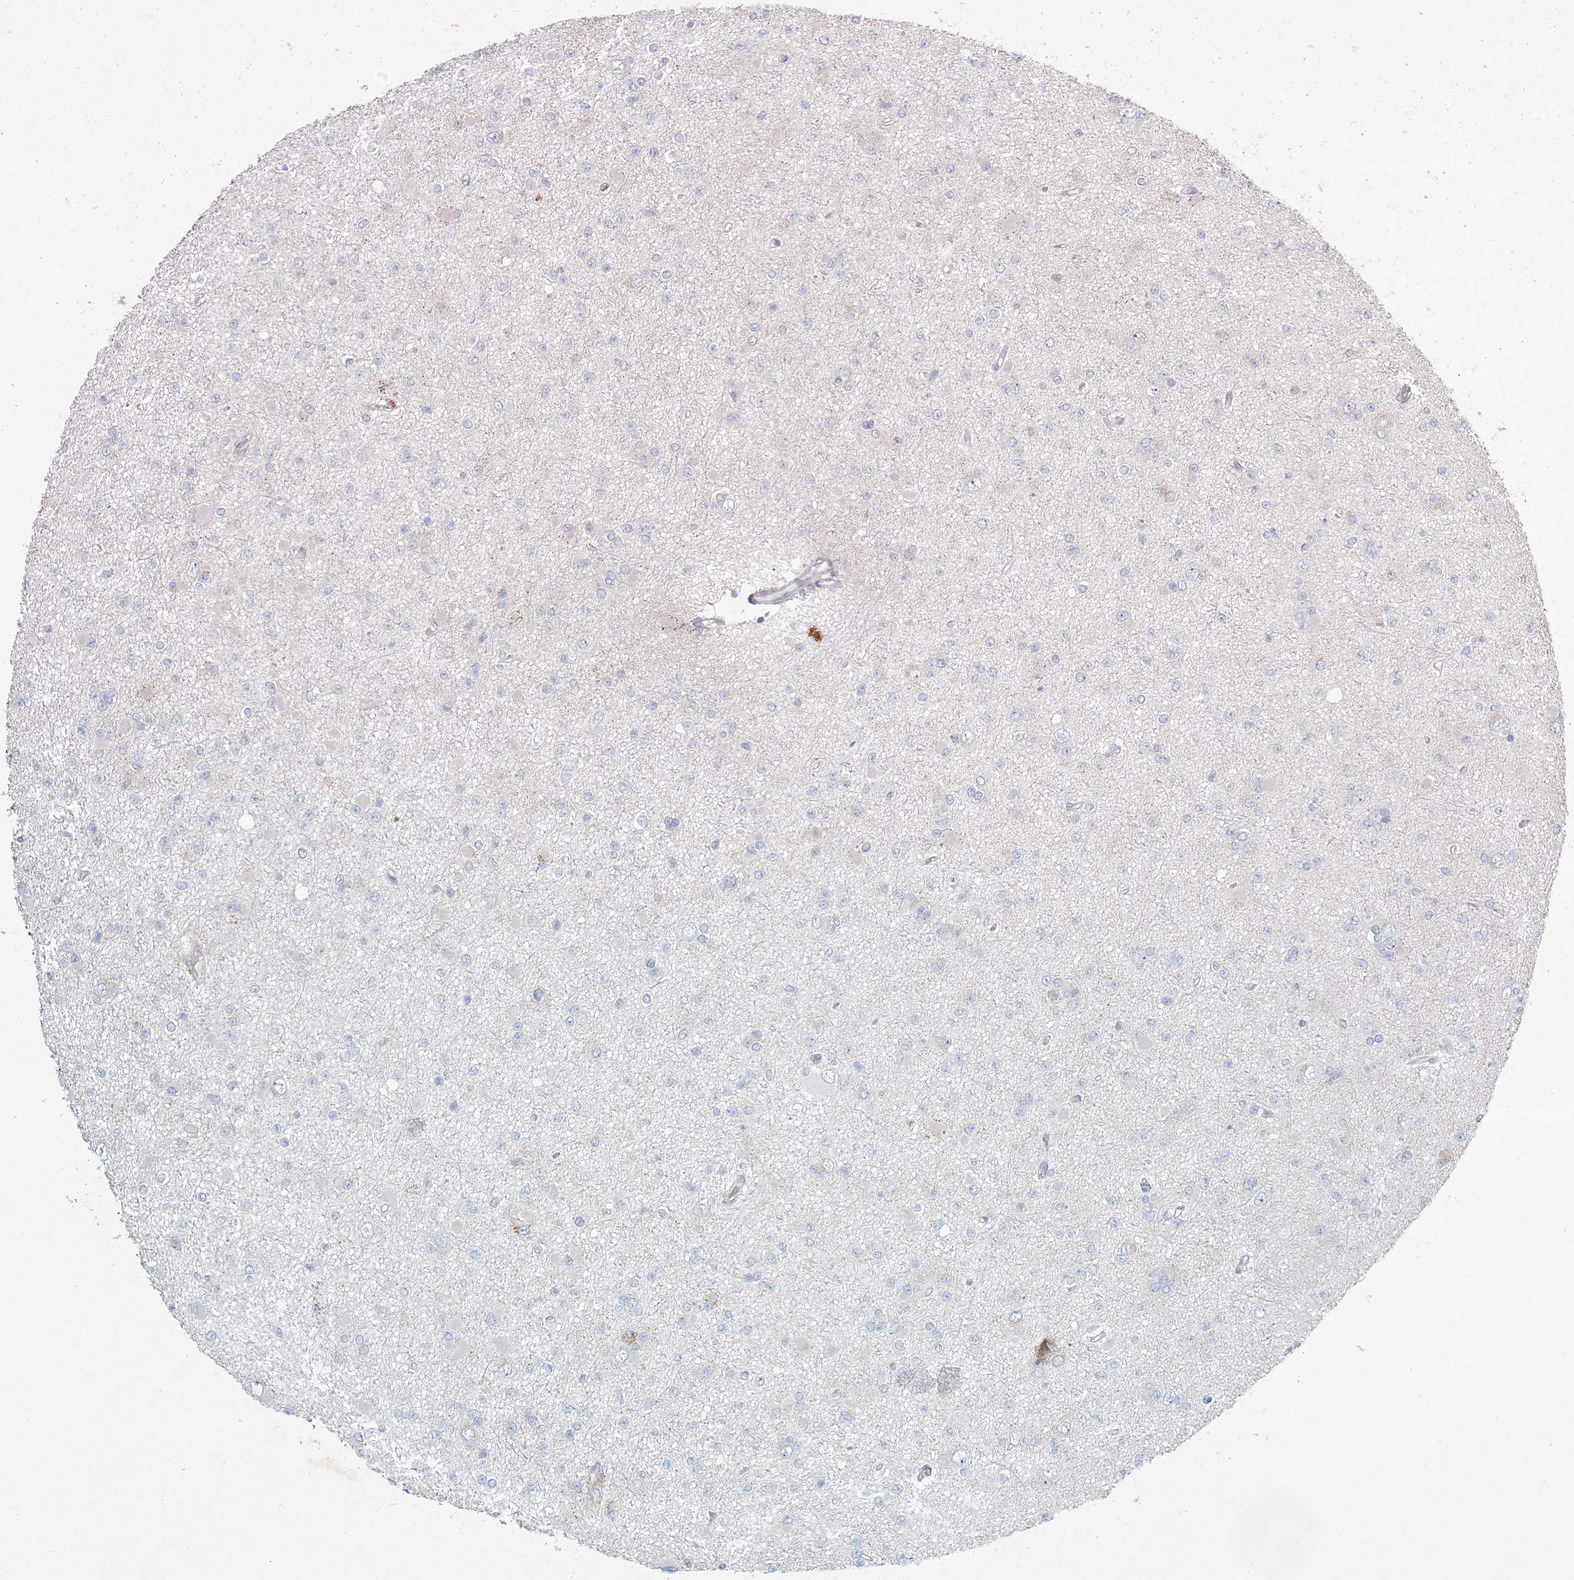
{"staining": {"intensity": "negative", "quantity": "none", "location": "none"}, "tissue": "glioma", "cell_type": "Tumor cells", "image_type": "cancer", "snomed": [{"axis": "morphology", "description": "Glioma, malignant, Low grade"}, {"axis": "topography", "description": "Brain"}], "caption": "DAB (3,3'-diaminobenzidine) immunohistochemical staining of human malignant glioma (low-grade) demonstrates no significant expression in tumor cells.", "gene": "LTN1", "patient": {"sex": "female", "age": 22}}